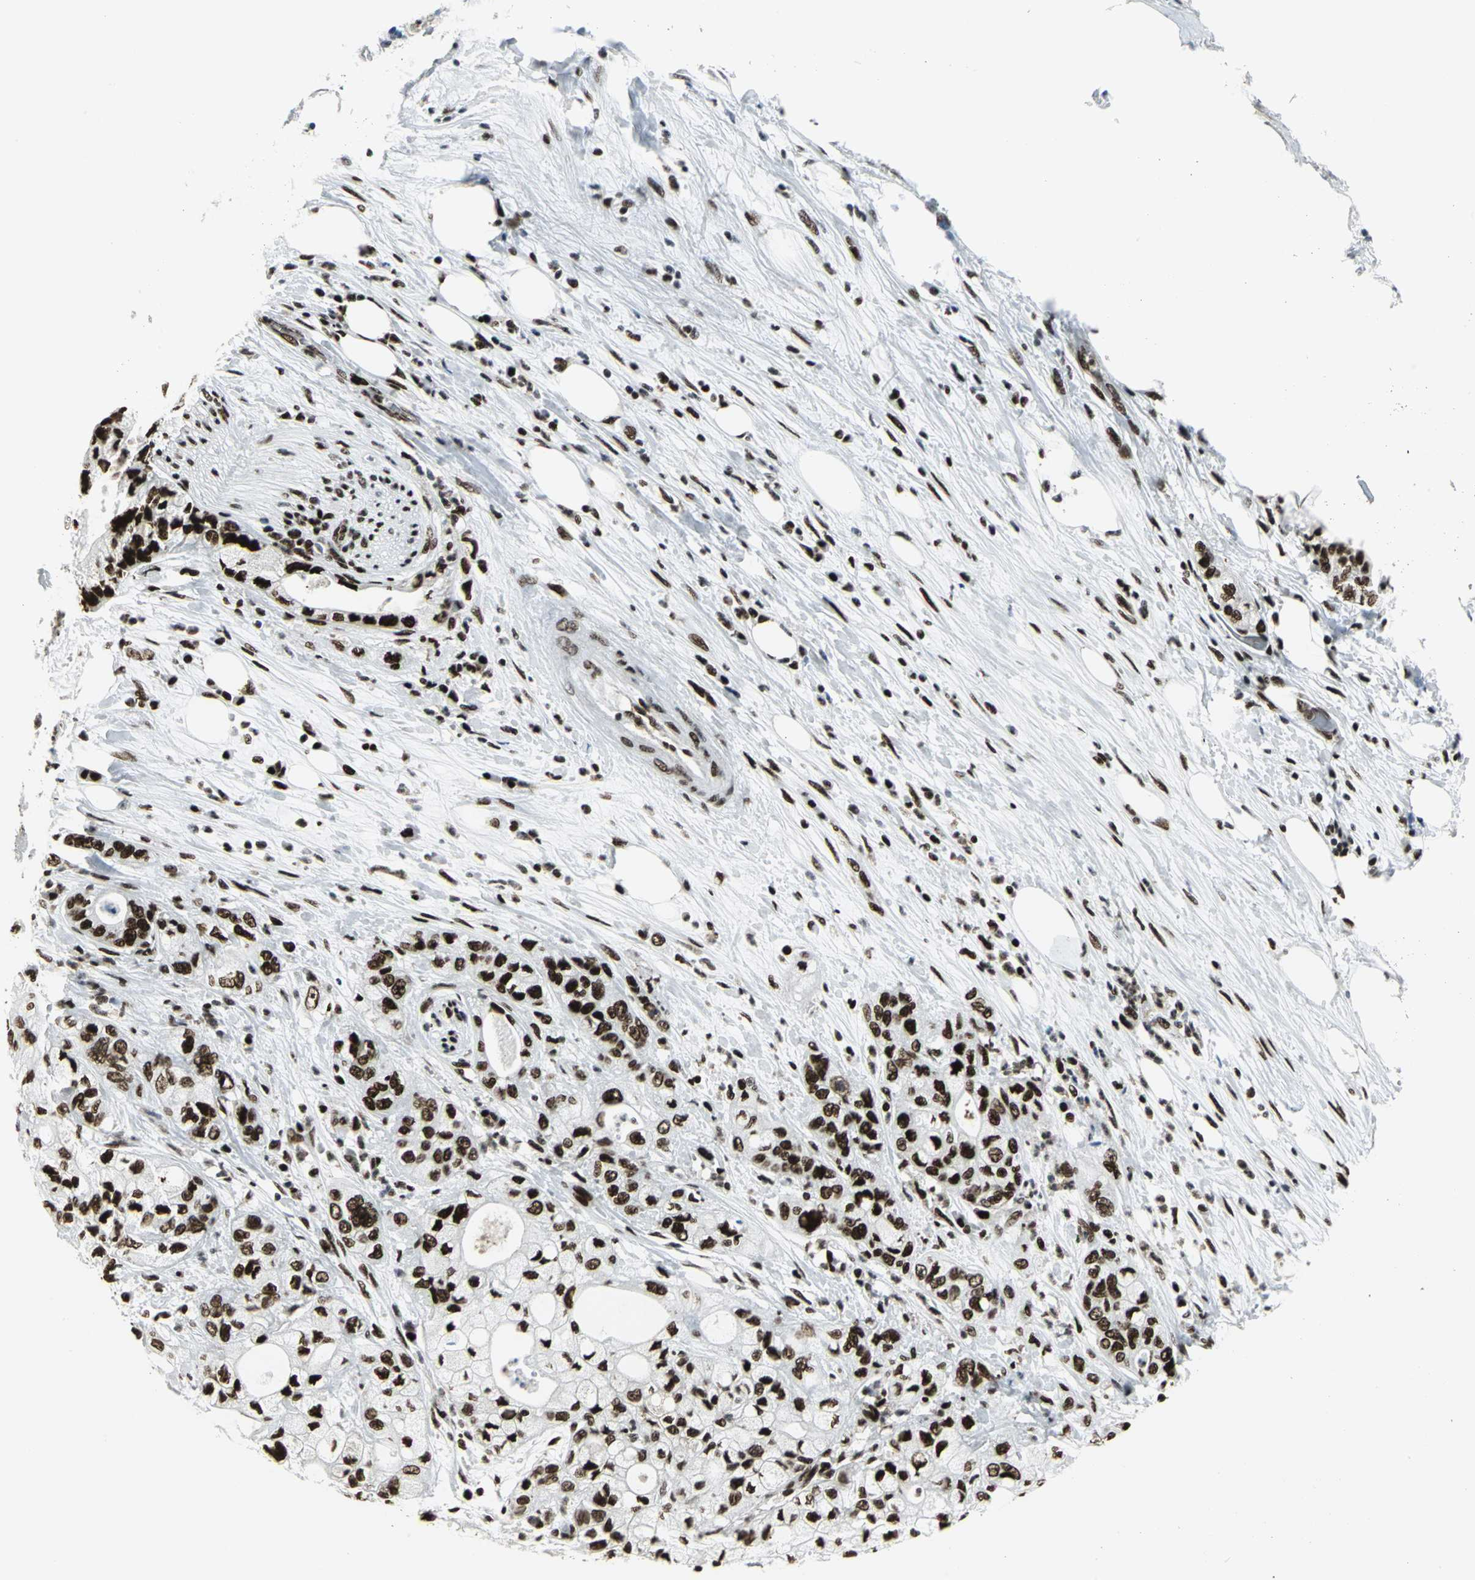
{"staining": {"intensity": "strong", "quantity": ">75%", "location": "nuclear"}, "tissue": "pancreatic cancer", "cell_type": "Tumor cells", "image_type": "cancer", "snomed": [{"axis": "morphology", "description": "Adenocarcinoma, NOS"}, {"axis": "topography", "description": "Pancreas"}], "caption": "A photomicrograph of pancreatic adenocarcinoma stained for a protein reveals strong nuclear brown staining in tumor cells. Using DAB (3,3'-diaminobenzidine) (brown) and hematoxylin (blue) stains, captured at high magnification using brightfield microscopy.", "gene": "SMARCA4", "patient": {"sex": "male", "age": 70}}